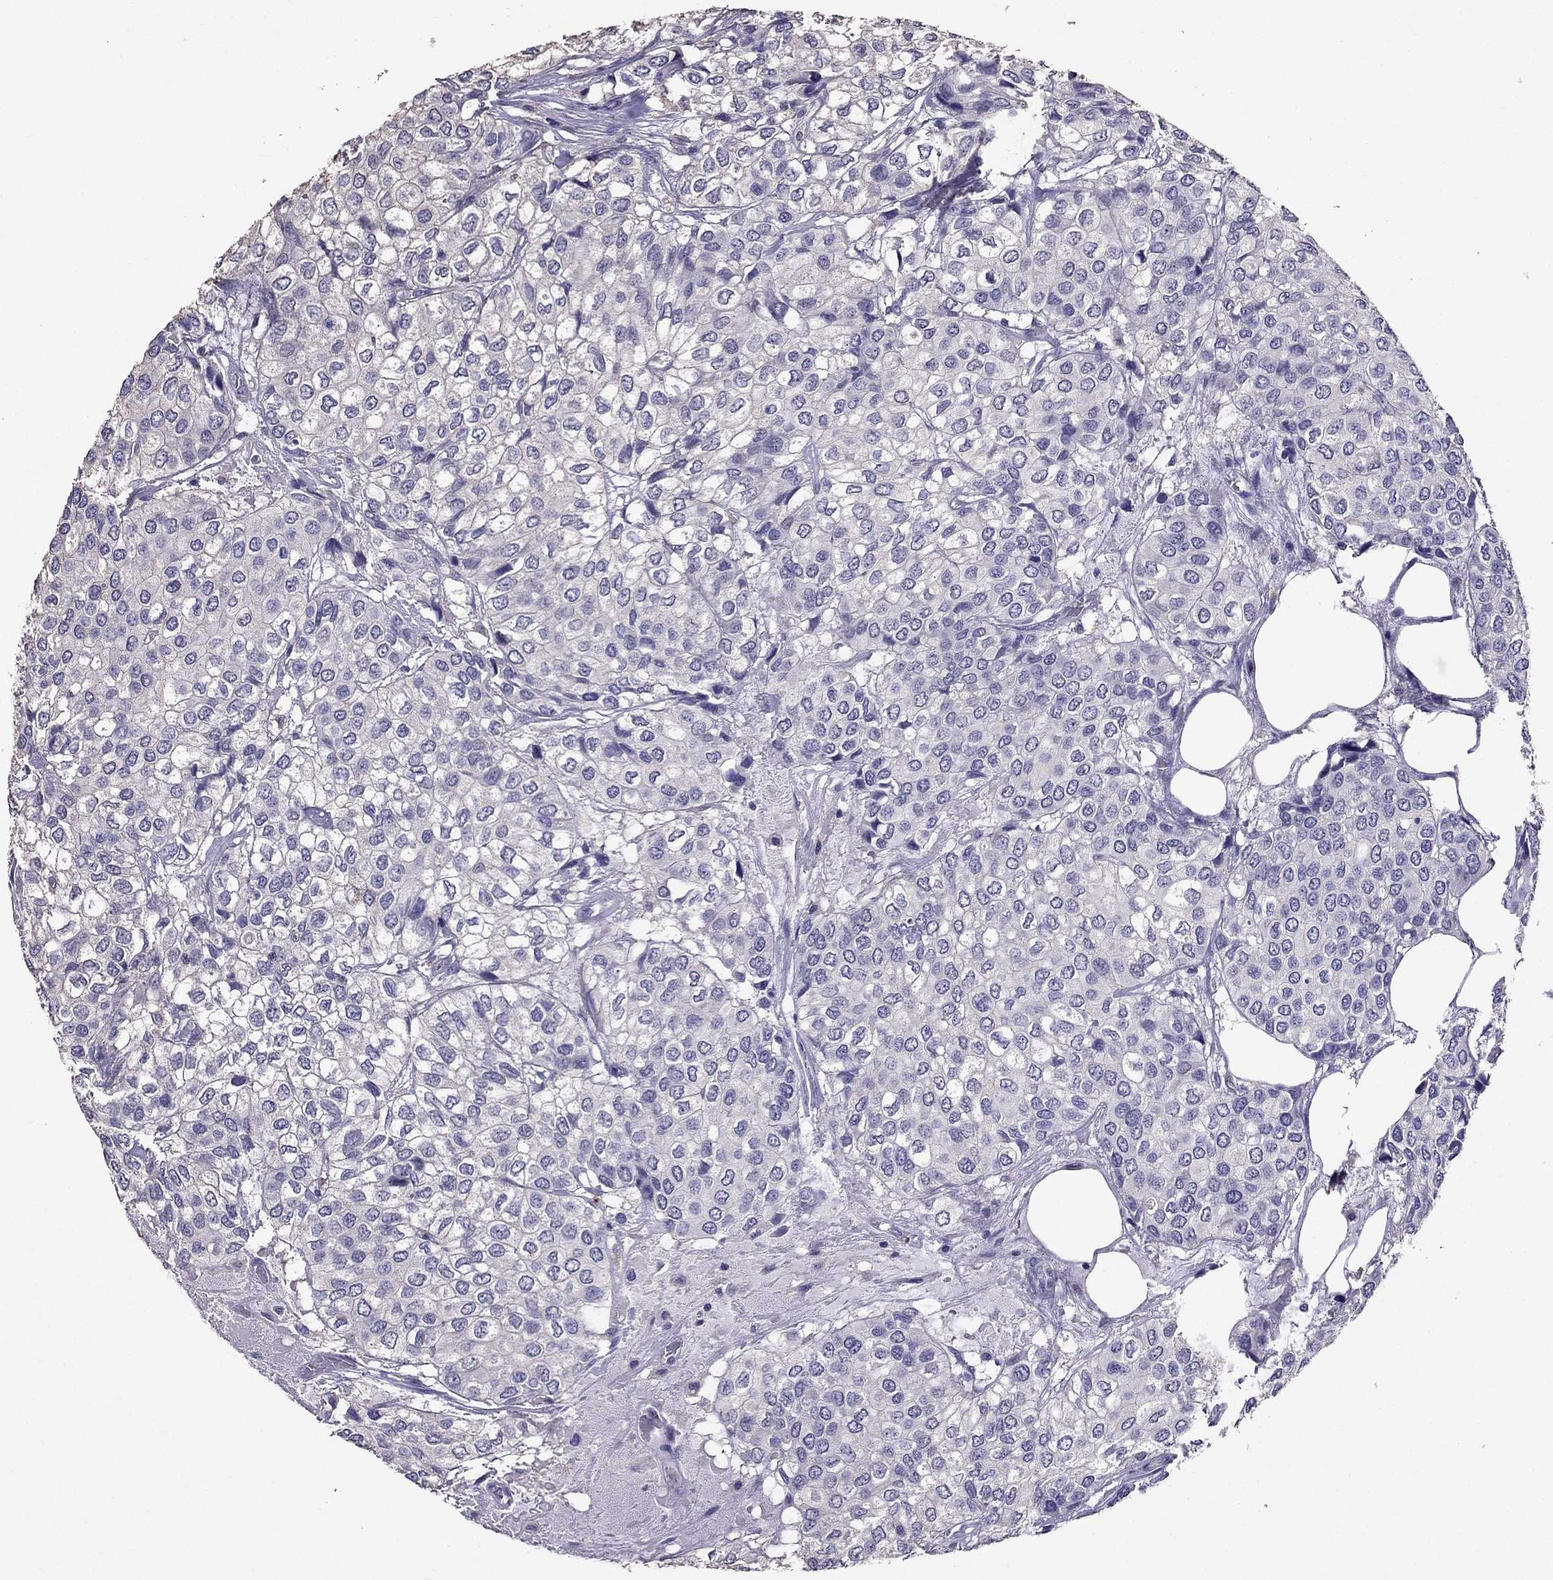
{"staining": {"intensity": "negative", "quantity": "none", "location": "none"}, "tissue": "urothelial cancer", "cell_type": "Tumor cells", "image_type": "cancer", "snomed": [{"axis": "morphology", "description": "Urothelial carcinoma, High grade"}, {"axis": "topography", "description": "Urinary bladder"}], "caption": "Tumor cells show no significant staining in urothelial cancer.", "gene": "NKX3-1", "patient": {"sex": "male", "age": 73}}